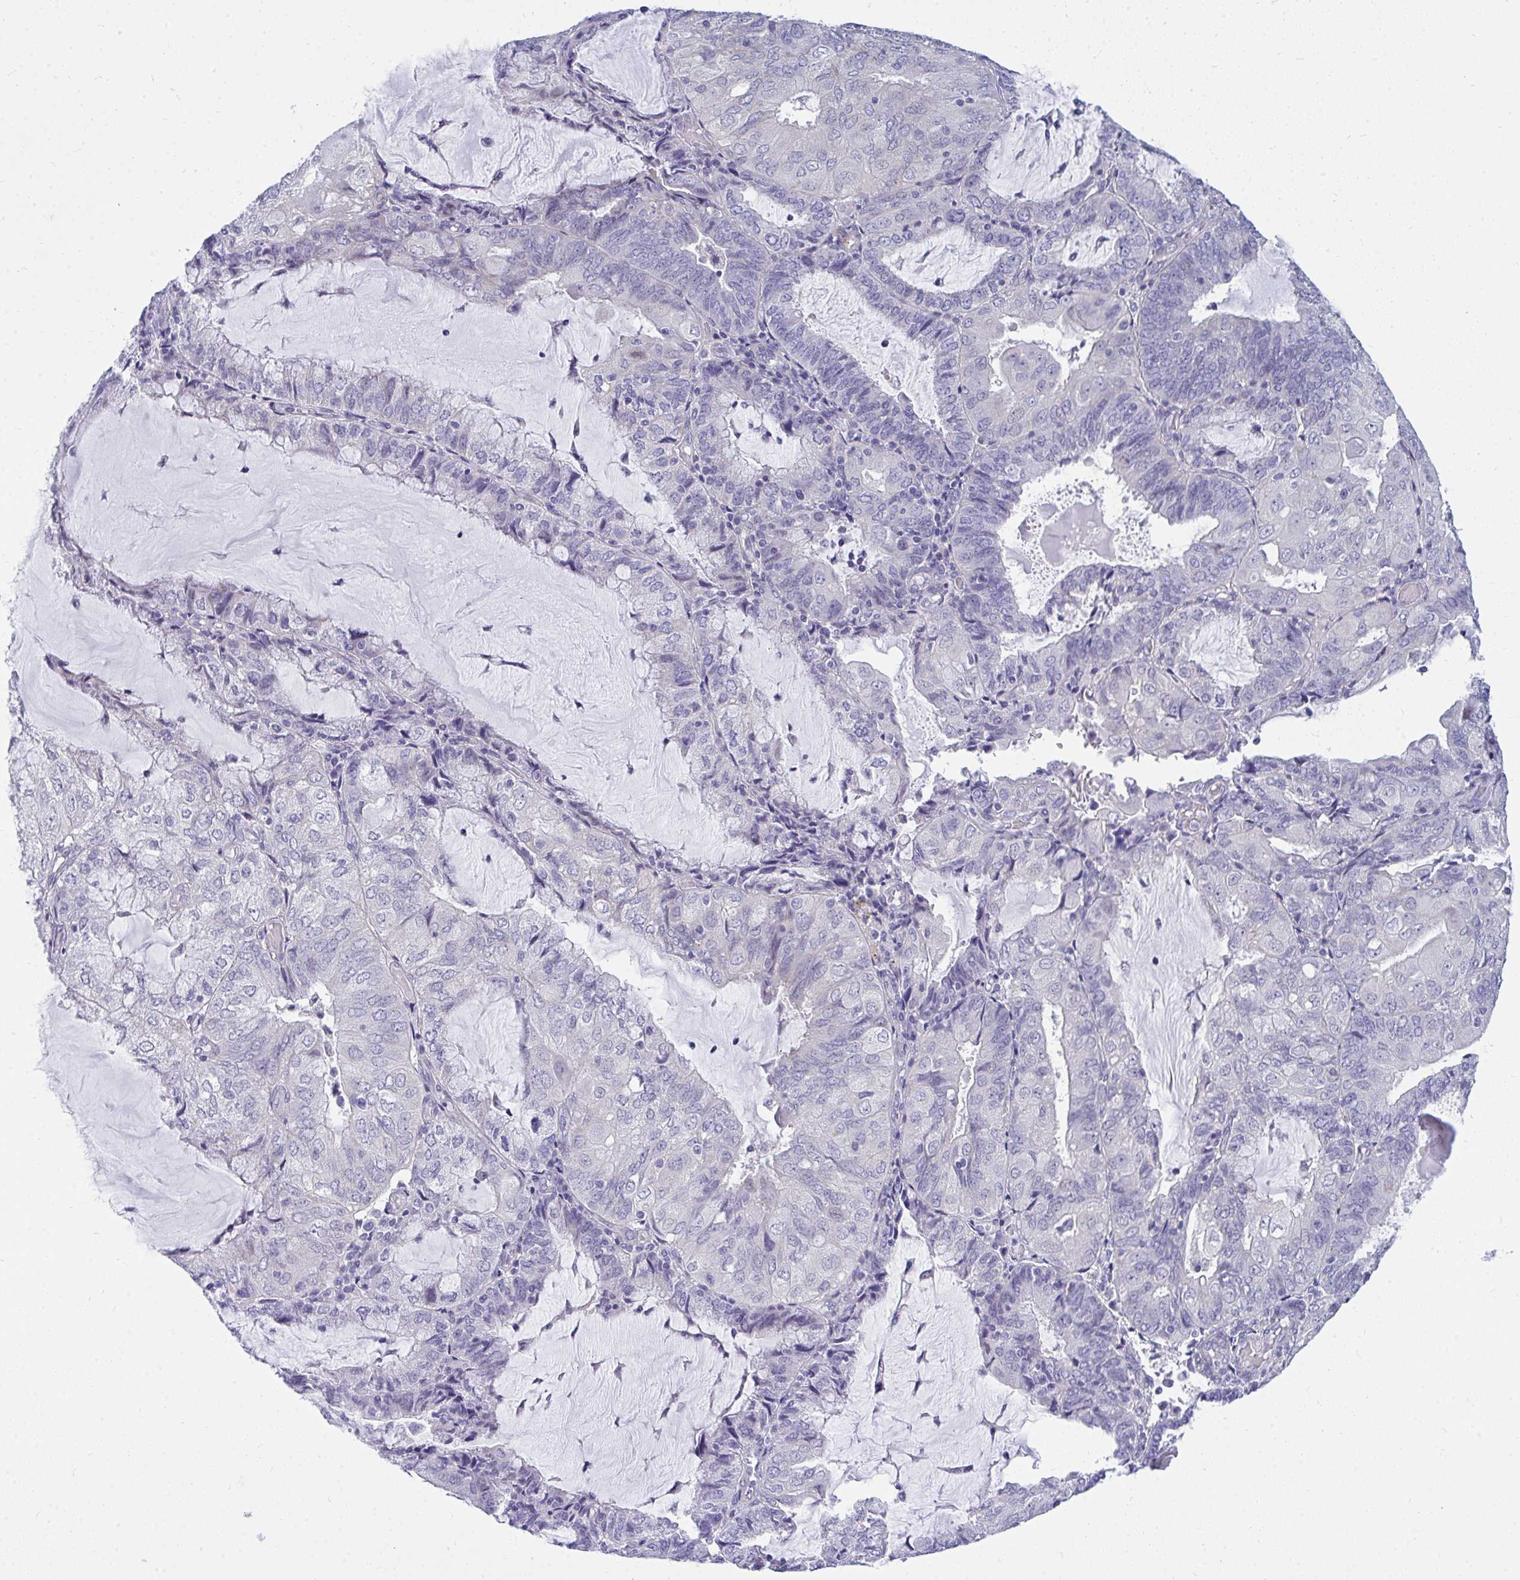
{"staining": {"intensity": "negative", "quantity": "none", "location": "none"}, "tissue": "endometrial cancer", "cell_type": "Tumor cells", "image_type": "cancer", "snomed": [{"axis": "morphology", "description": "Adenocarcinoma, NOS"}, {"axis": "topography", "description": "Endometrium"}], "caption": "IHC histopathology image of neoplastic tissue: human adenocarcinoma (endometrial) stained with DAB (3,3'-diaminobenzidine) reveals no significant protein staining in tumor cells. (Brightfield microscopy of DAB immunohistochemistry at high magnification).", "gene": "TSBP1", "patient": {"sex": "female", "age": 81}}